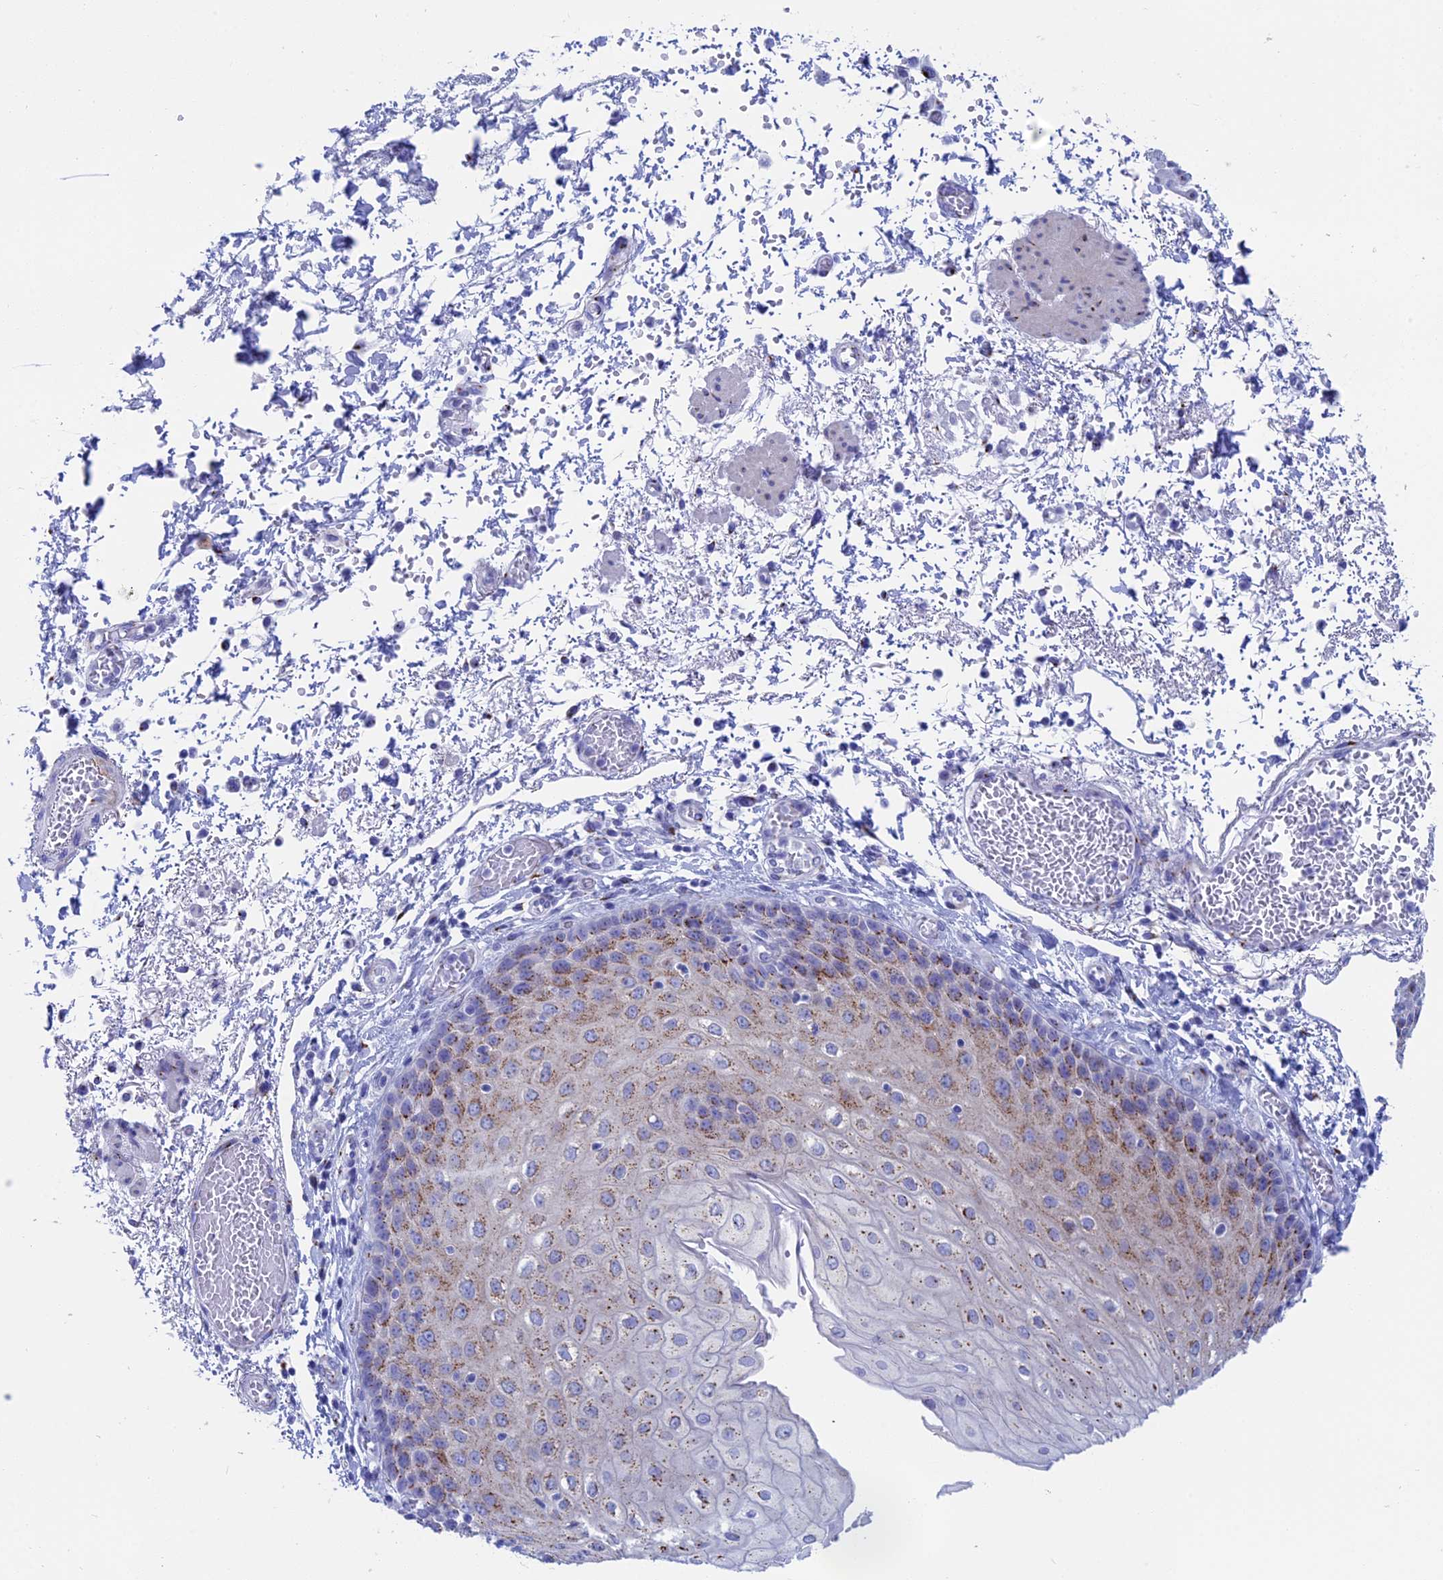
{"staining": {"intensity": "moderate", "quantity": "25%-75%", "location": "cytoplasmic/membranous"}, "tissue": "esophagus", "cell_type": "Squamous epithelial cells", "image_type": "normal", "snomed": [{"axis": "morphology", "description": "Normal tissue, NOS"}, {"axis": "topography", "description": "Esophagus"}], "caption": "IHC of unremarkable human esophagus exhibits medium levels of moderate cytoplasmic/membranous staining in approximately 25%-75% of squamous epithelial cells. Immunohistochemistry (ihc) stains the protein of interest in brown and the nuclei are stained blue.", "gene": "ERICH4", "patient": {"sex": "male", "age": 81}}